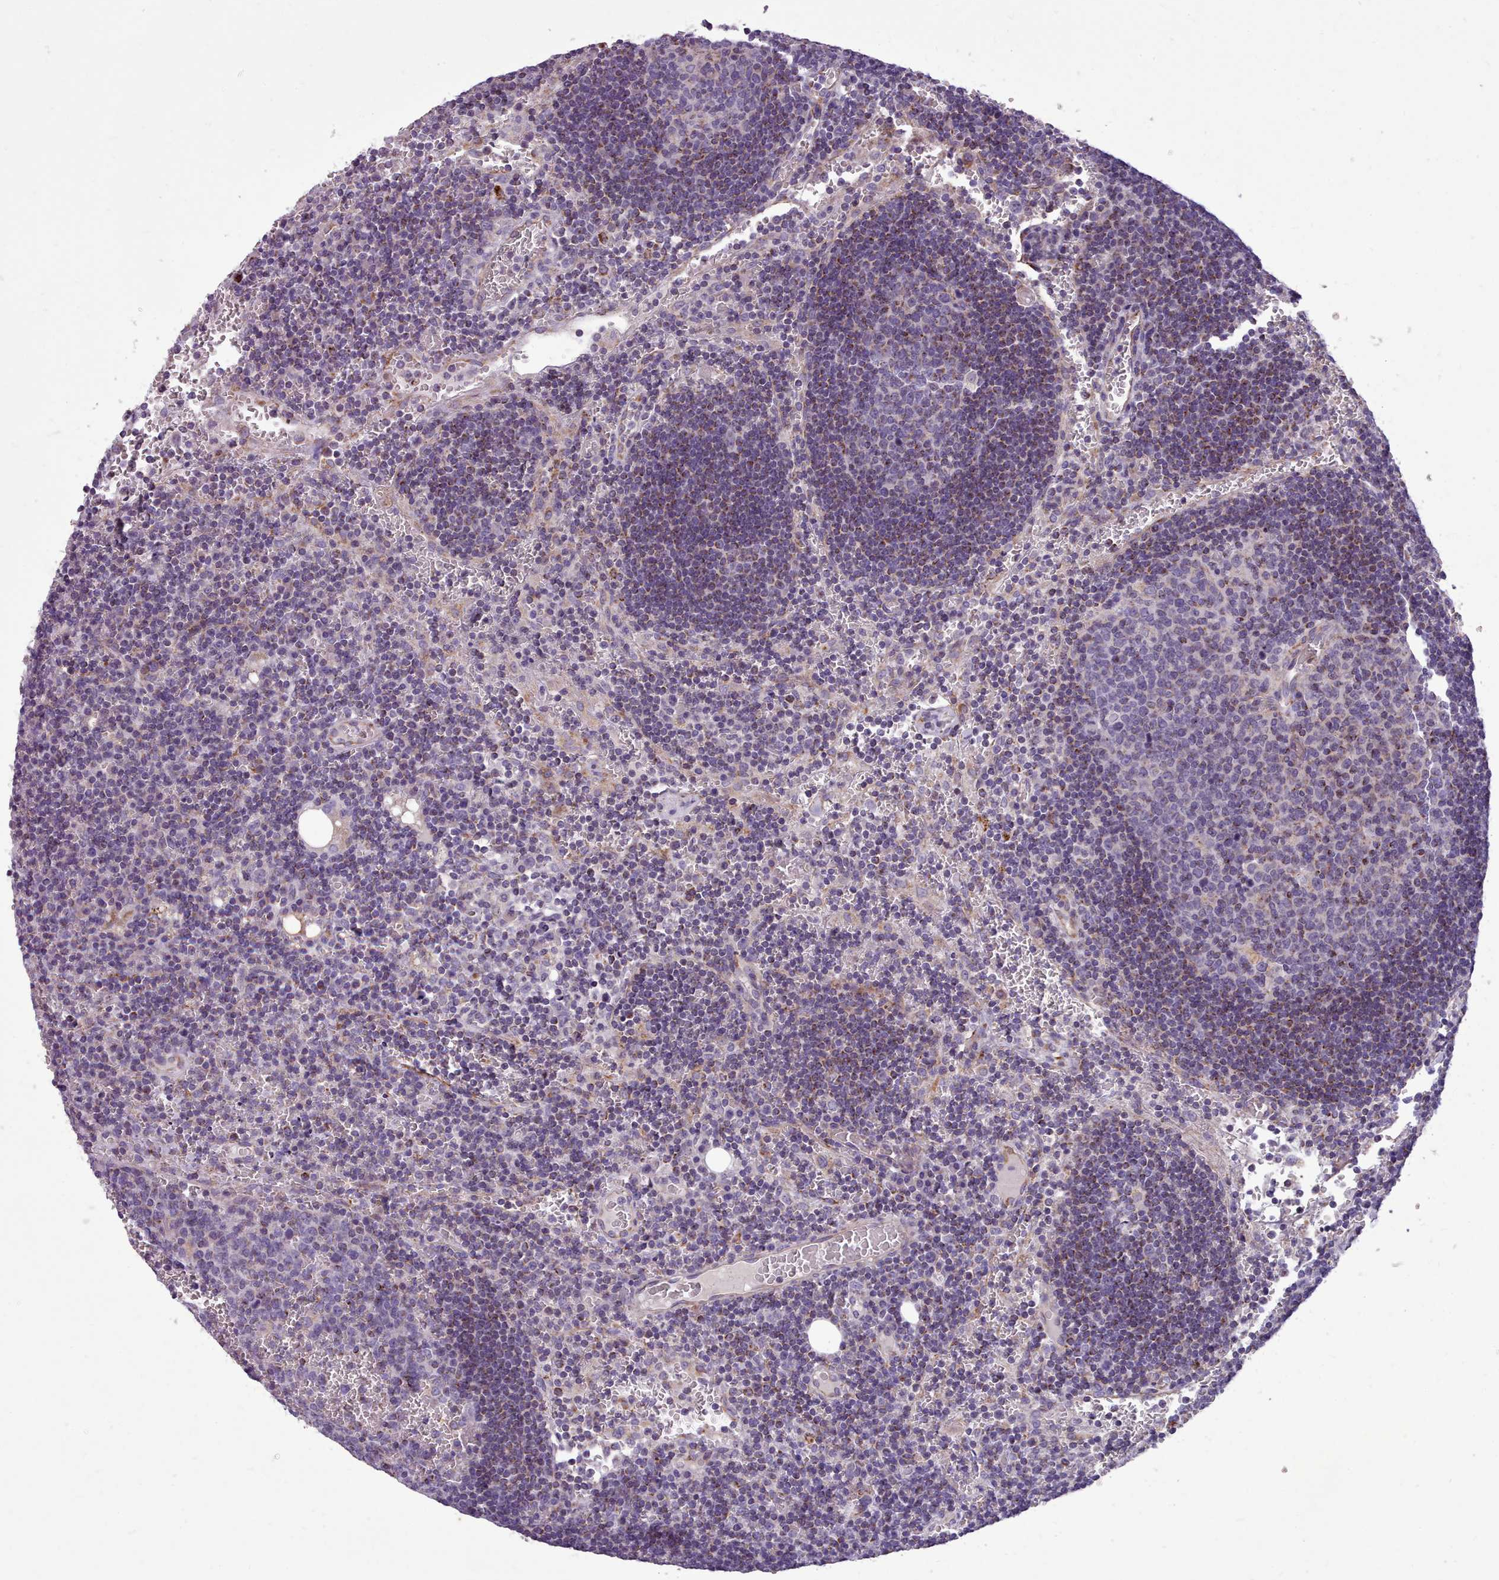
{"staining": {"intensity": "weak", "quantity": "<25%", "location": "cytoplasmic/membranous"}, "tissue": "lymph node", "cell_type": "Germinal center cells", "image_type": "normal", "snomed": [{"axis": "morphology", "description": "Normal tissue, NOS"}, {"axis": "topography", "description": "Lymph node"}], "caption": "High magnification brightfield microscopy of normal lymph node stained with DAB (3,3'-diaminobenzidine) (brown) and counterstained with hematoxylin (blue): germinal center cells show no significant staining. Nuclei are stained in blue.", "gene": "FKBP10", "patient": {"sex": "female", "age": 73}}